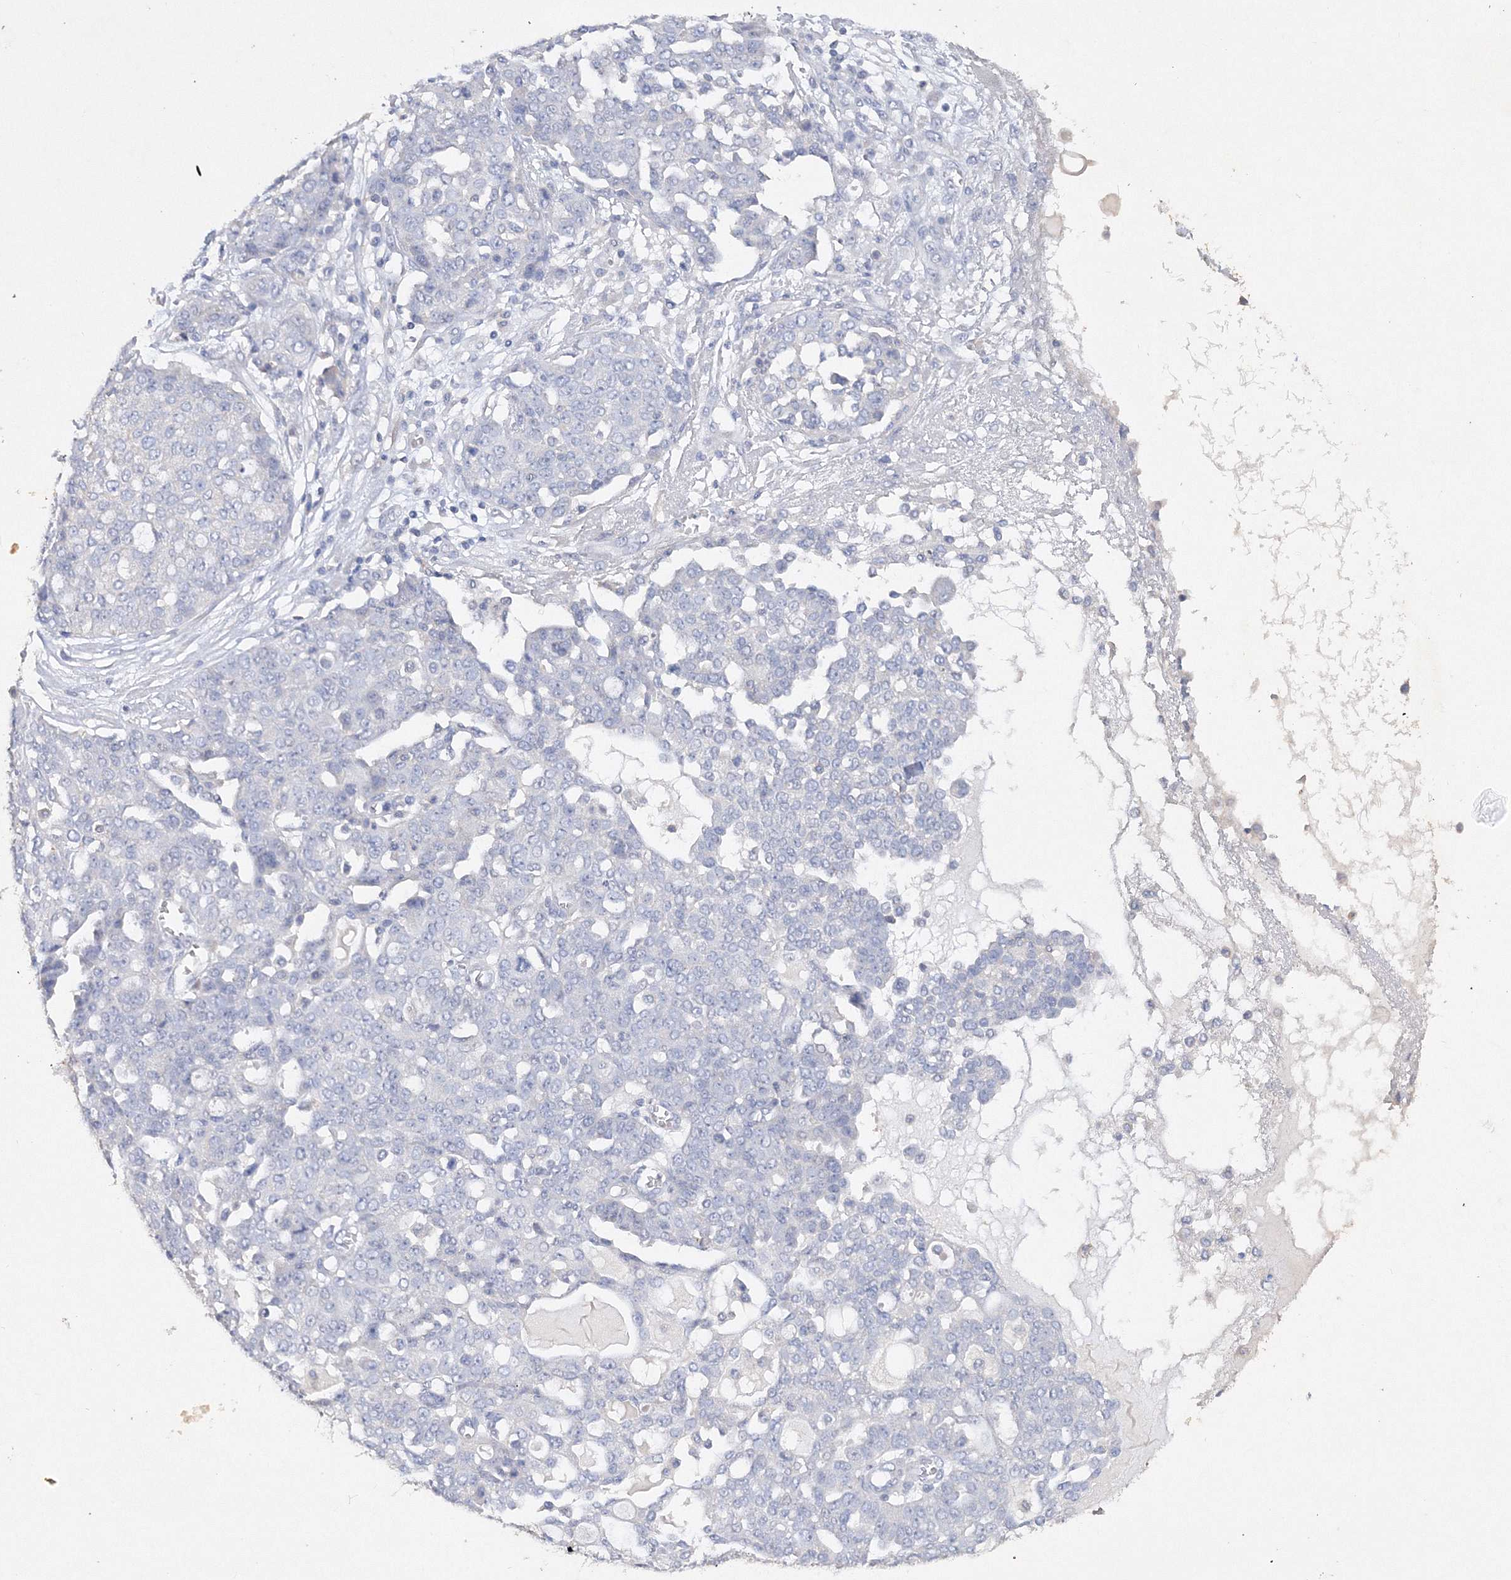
{"staining": {"intensity": "negative", "quantity": "none", "location": "none"}, "tissue": "ovarian cancer", "cell_type": "Tumor cells", "image_type": "cancer", "snomed": [{"axis": "morphology", "description": "Cystadenocarcinoma, serous, NOS"}, {"axis": "topography", "description": "Soft tissue"}, {"axis": "topography", "description": "Ovary"}], "caption": "Immunohistochemical staining of human ovarian cancer reveals no significant positivity in tumor cells. The staining was performed using DAB to visualize the protein expression in brown, while the nuclei were stained in blue with hematoxylin (Magnification: 20x).", "gene": "GLS", "patient": {"sex": "female", "age": 57}}